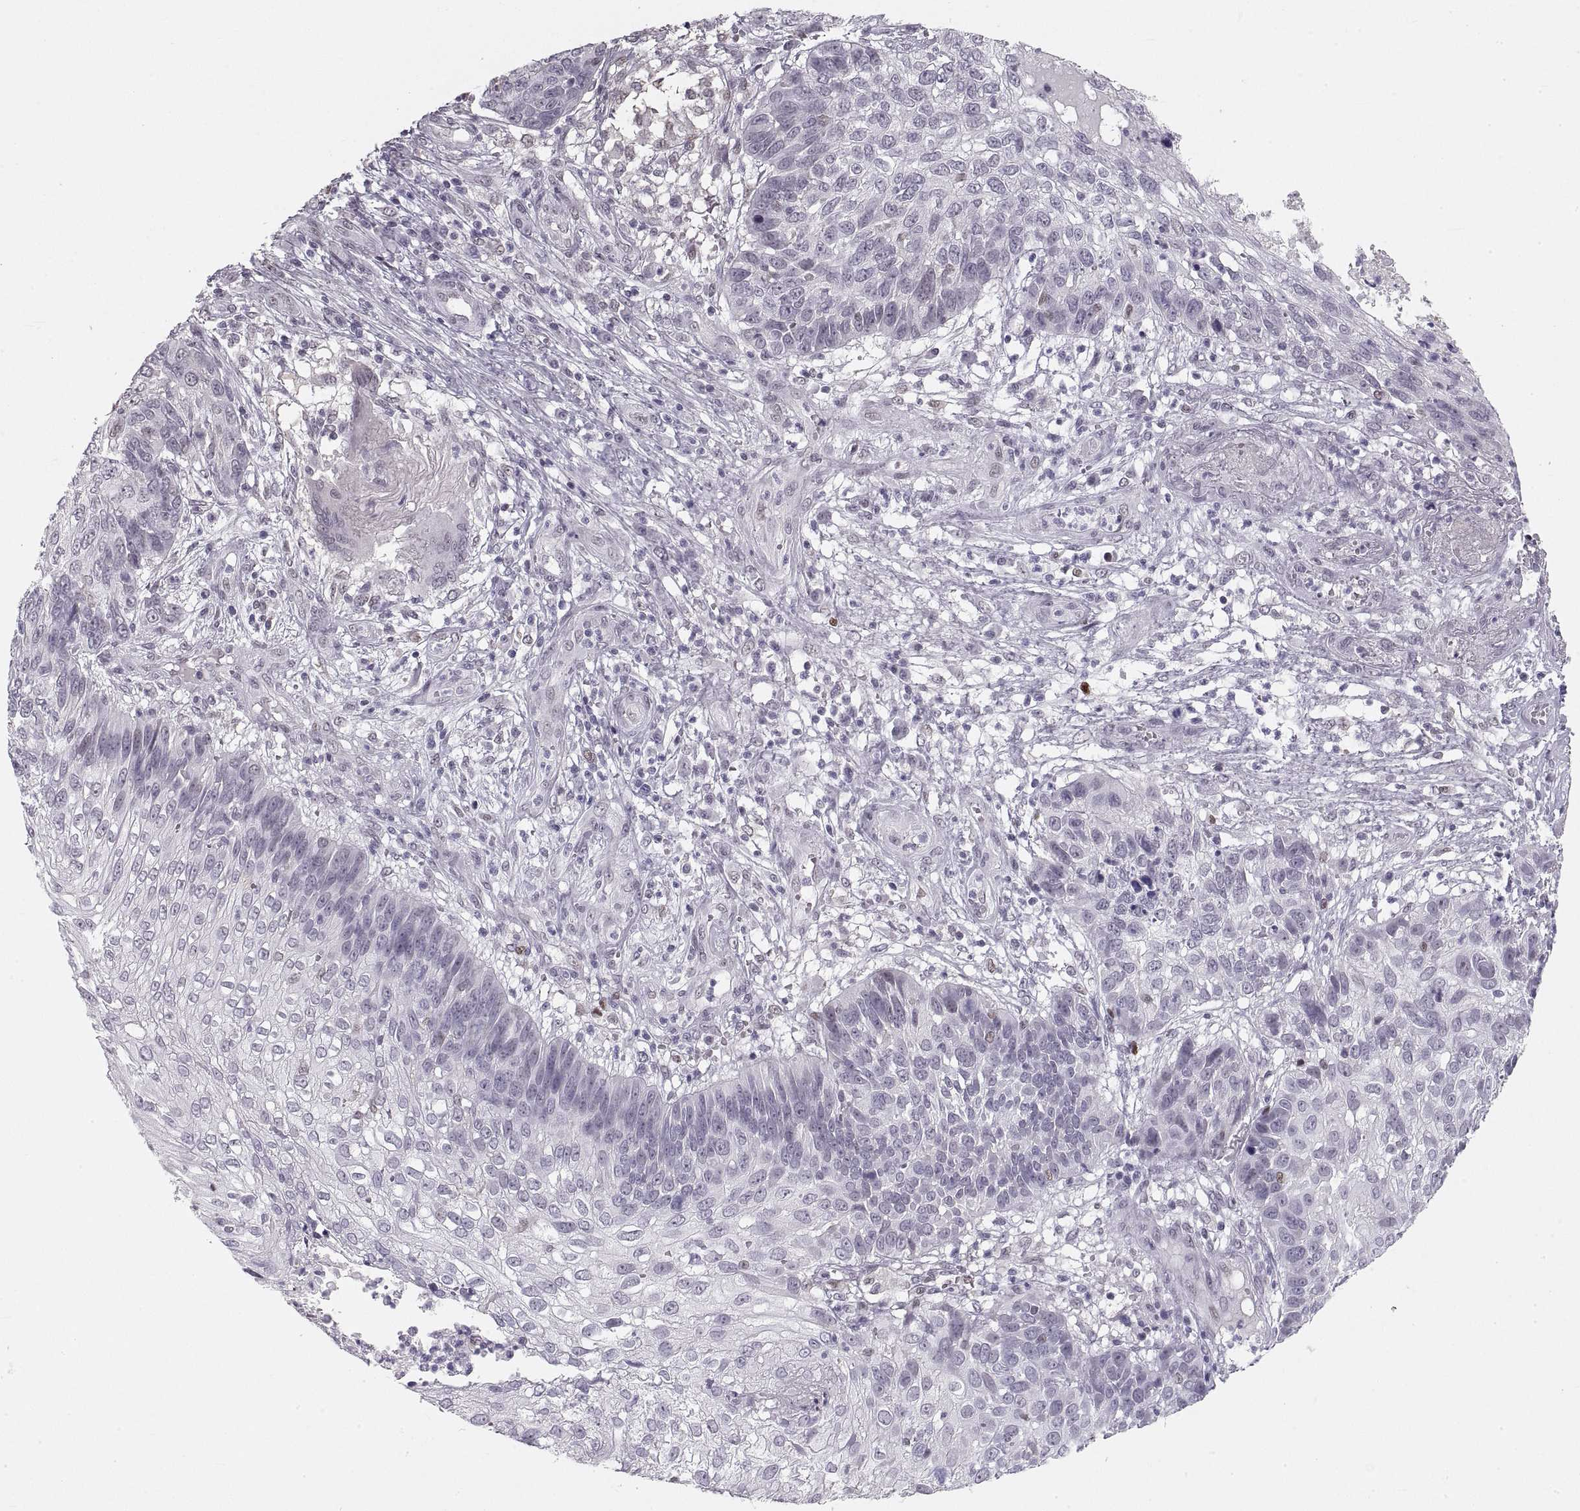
{"staining": {"intensity": "negative", "quantity": "none", "location": "none"}, "tissue": "skin cancer", "cell_type": "Tumor cells", "image_type": "cancer", "snomed": [{"axis": "morphology", "description": "Squamous cell carcinoma, NOS"}, {"axis": "topography", "description": "Skin"}], "caption": "This photomicrograph is of skin cancer stained with immunohistochemistry (IHC) to label a protein in brown with the nuclei are counter-stained blue. There is no expression in tumor cells.", "gene": "NANOS3", "patient": {"sex": "male", "age": 92}}